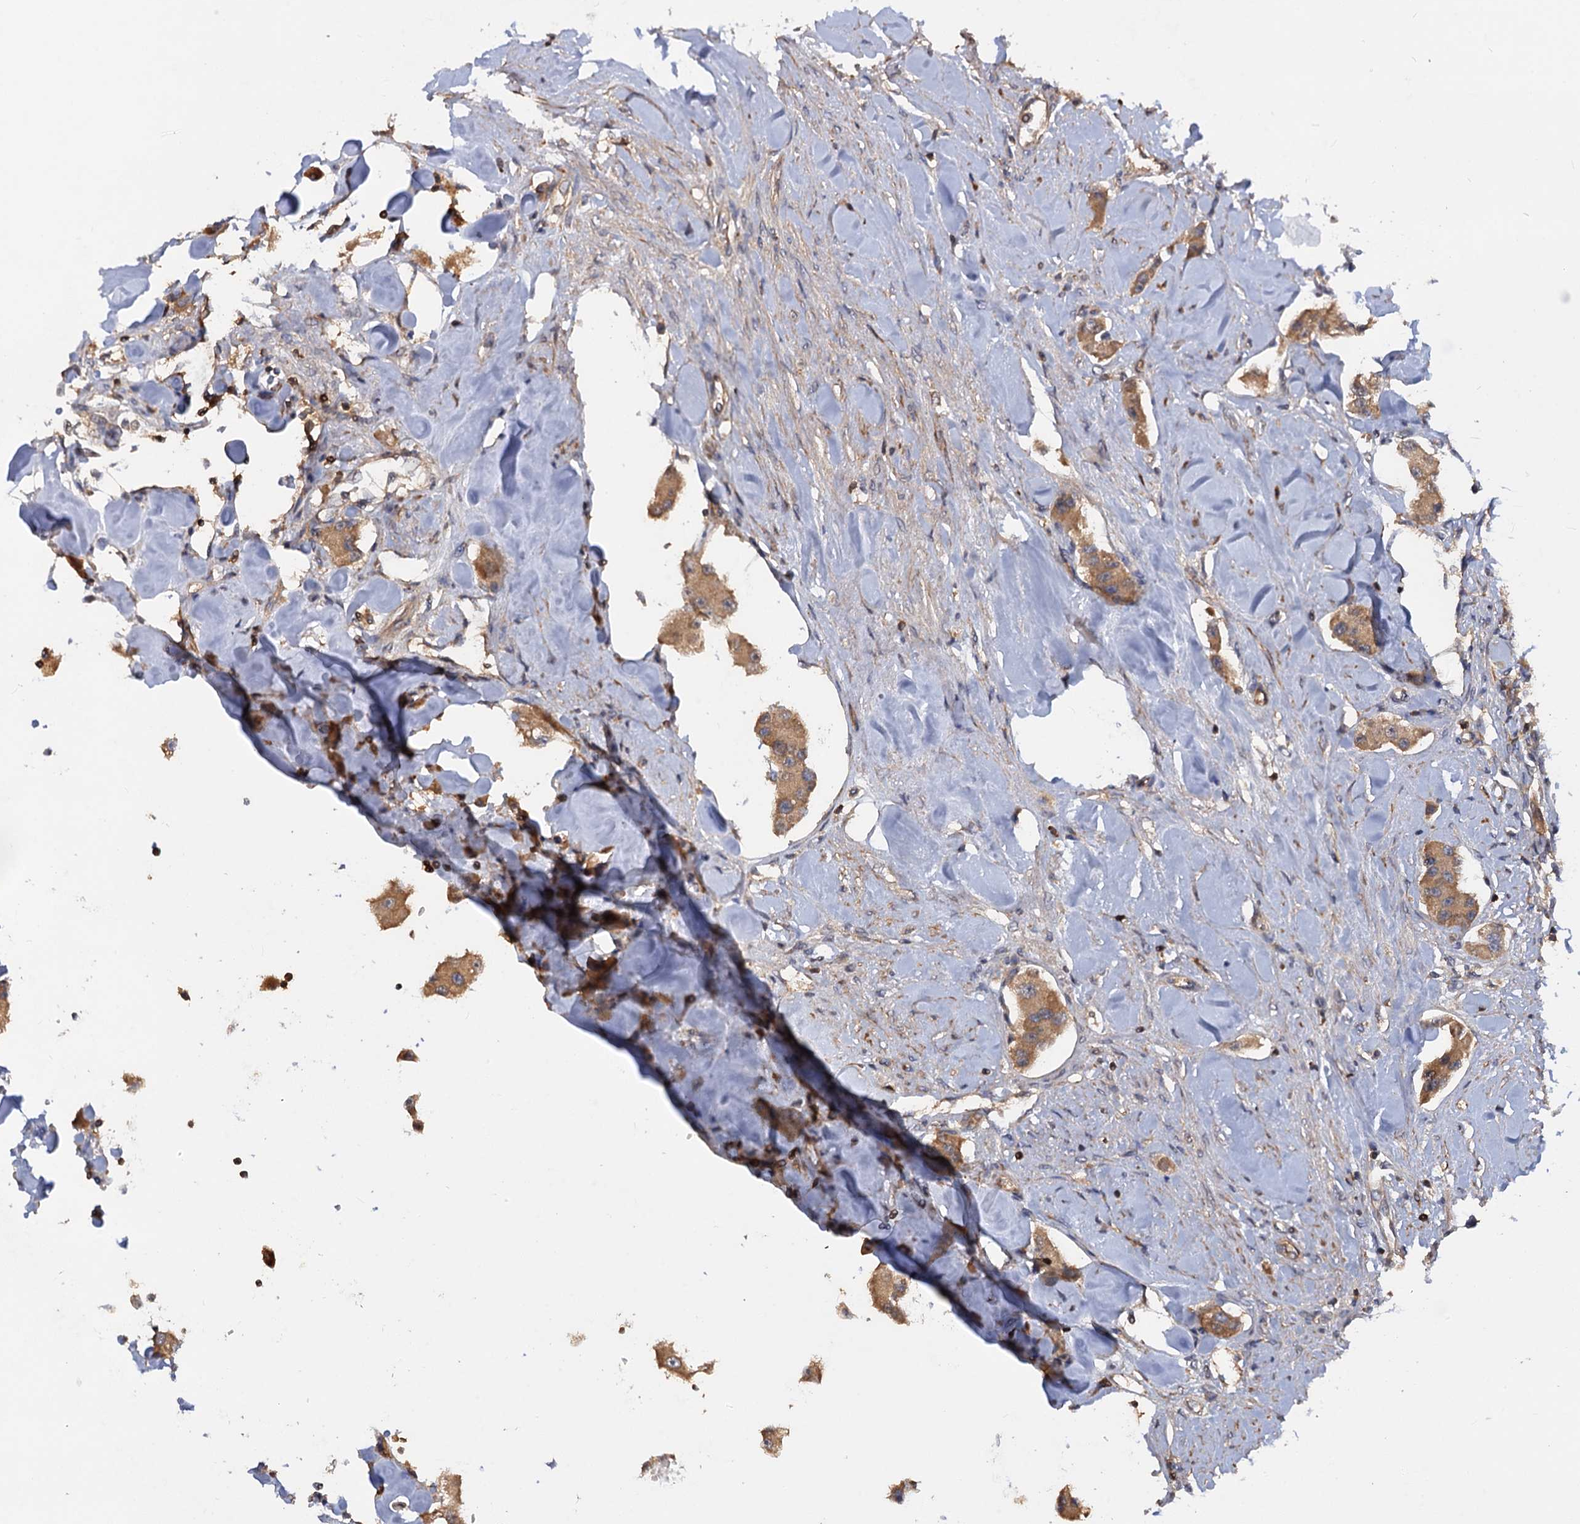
{"staining": {"intensity": "moderate", "quantity": ">75%", "location": "cytoplasmic/membranous"}, "tissue": "carcinoid", "cell_type": "Tumor cells", "image_type": "cancer", "snomed": [{"axis": "morphology", "description": "Carcinoid, malignant, NOS"}, {"axis": "topography", "description": "Pancreas"}], "caption": "Immunohistochemistry (IHC) of malignant carcinoid exhibits medium levels of moderate cytoplasmic/membranous positivity in approximately >75% of tumor cells. (Stains: DAB in brown, nuclei in blue, Microscopy: brightfield microscopy at high magnification).", "gene": "DGKA", "patient": {"sex": "male", "age": 41}}